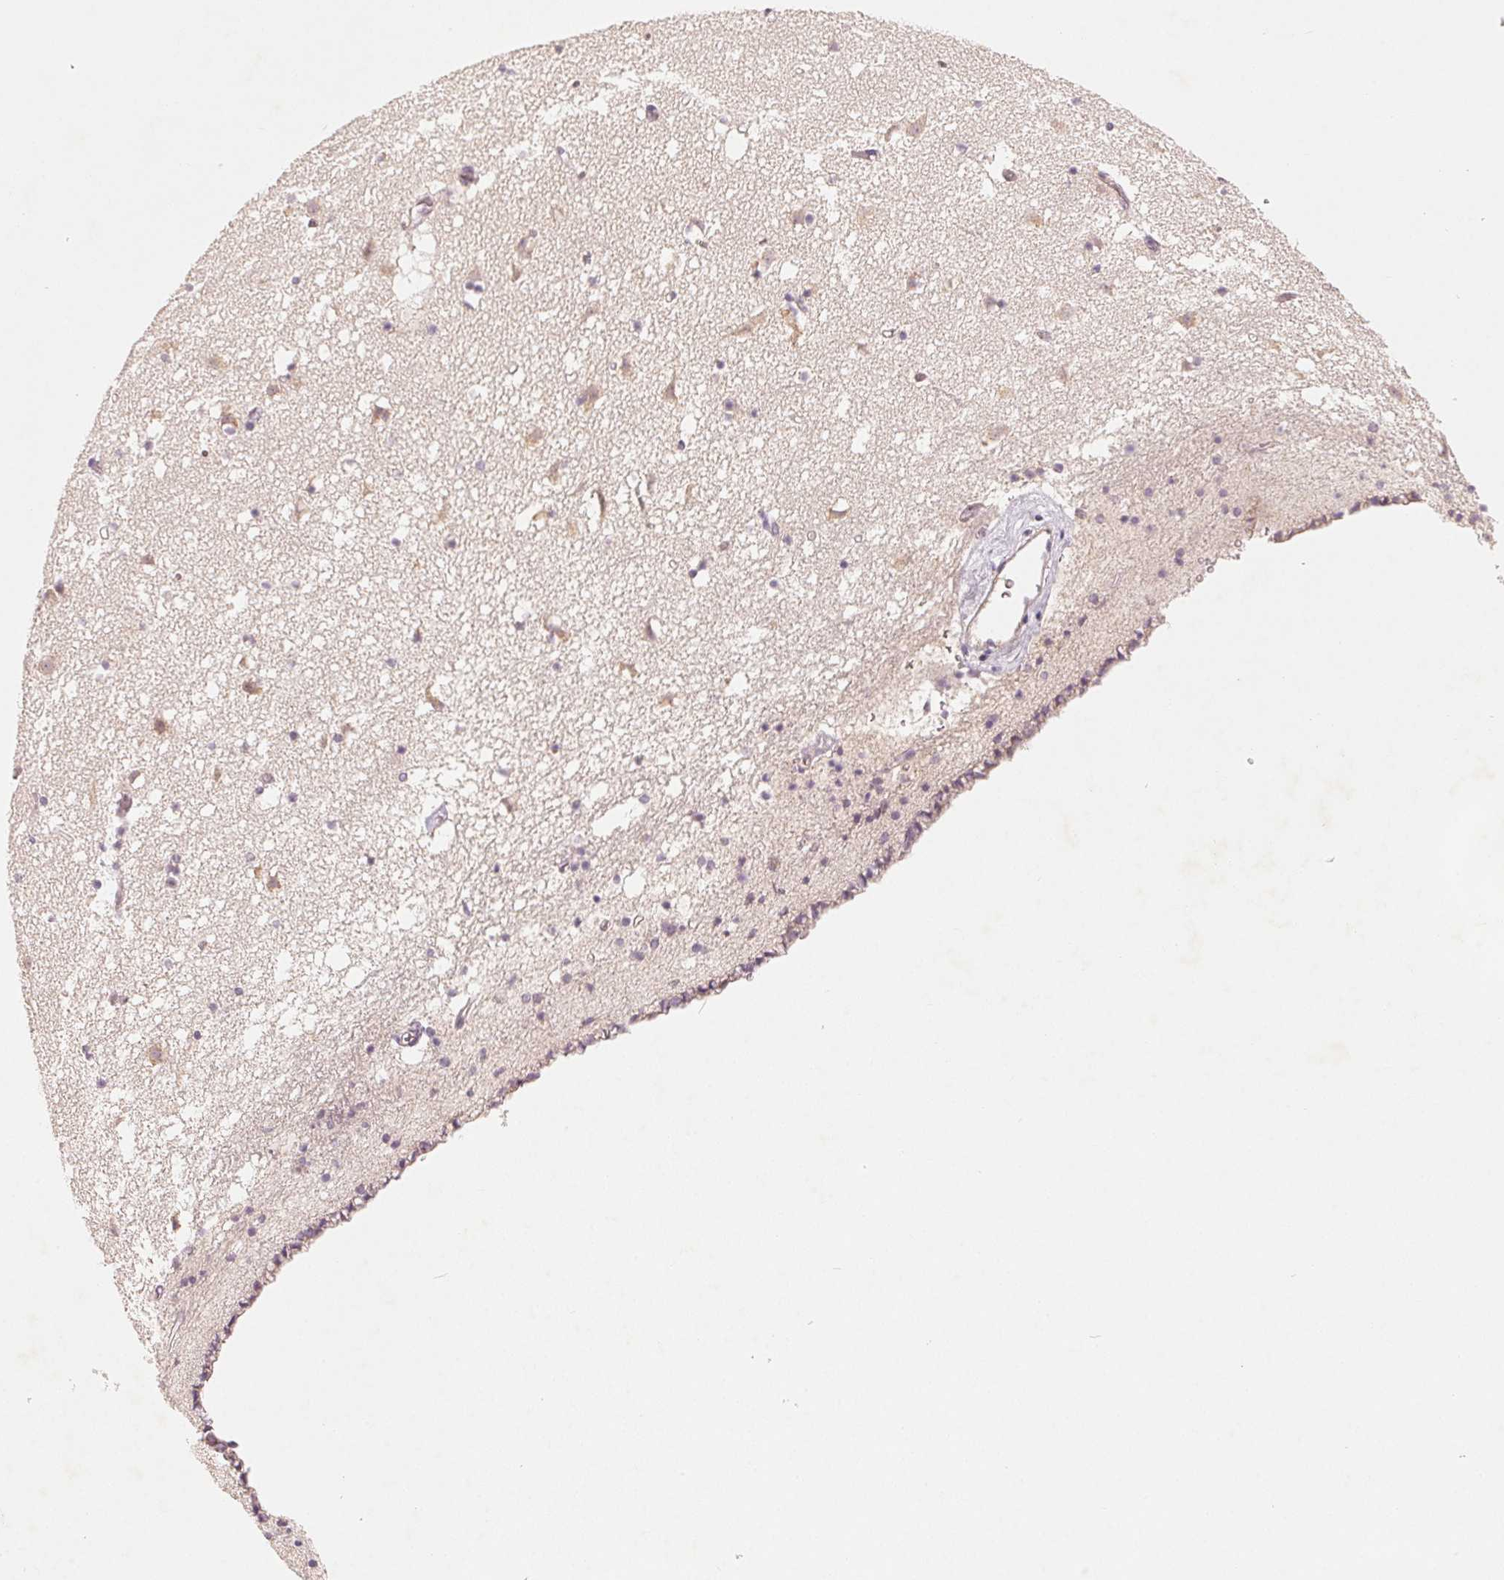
{"staining": {"intensity": "negative", "quantity": "none", "location": "none"}, "tissue": "caudate", "cell_type": "Glial cells", "image_type": "normal", "snomed": [{"axis": "morphology", "description": "Normal tissue, NOS"}, {"axis": "topography", "description": "Lateral ventricle wall"}], "caption": "Protein analysis of unremarkable caudate reveals no significant positivity in glial cells.", "gene": "GHITM", "patient": {"sex": "female", "age": 42}}